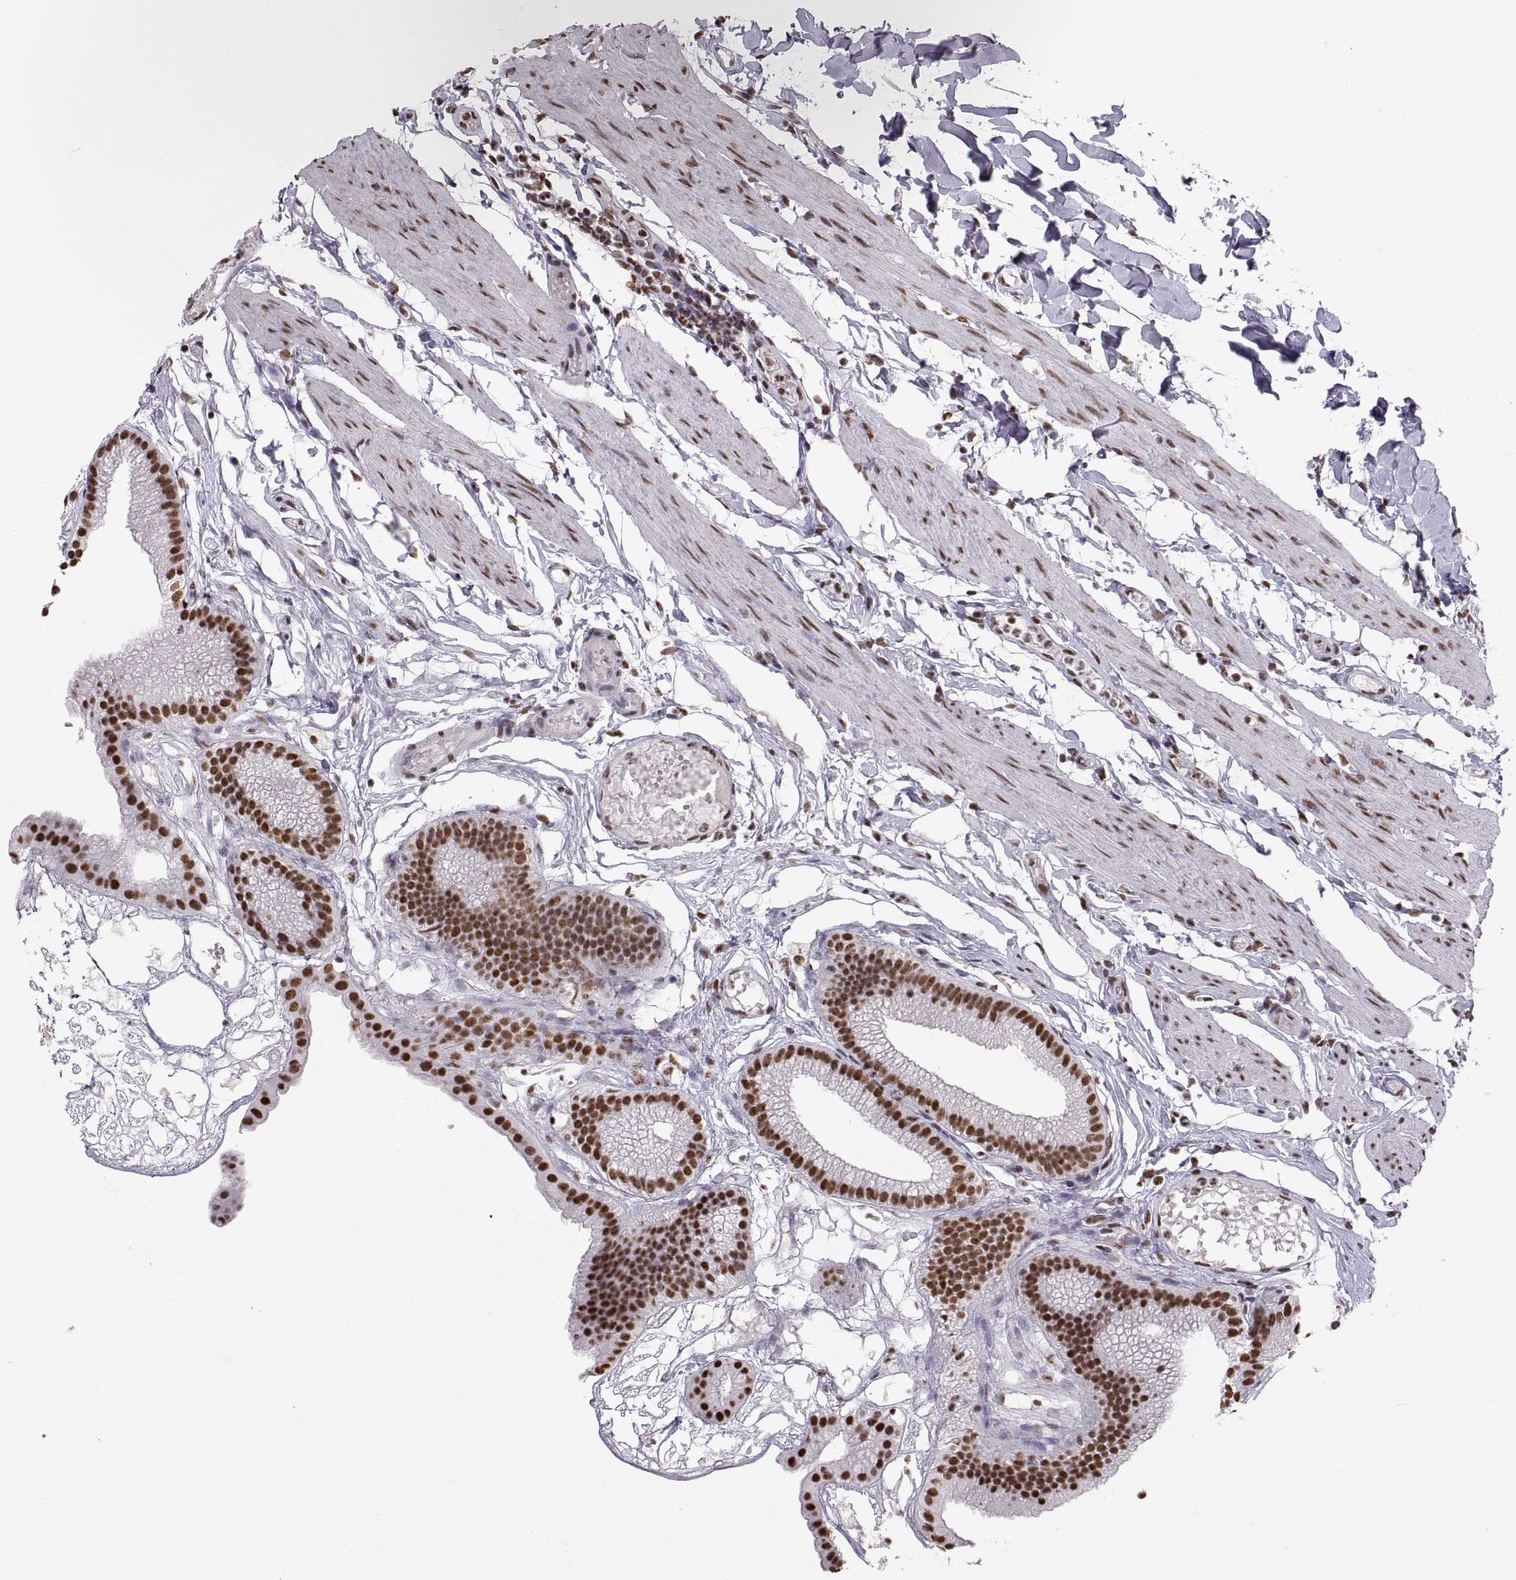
{"staining": {"intensity": "strong", "quantity": "25%-75%", "location": "nuclear"}, "tissue": "gallbladder", "cell_type": "Glandular cells", "image_type": "normal", "snomed": [{"axis": "morphology", "description": "Normal tissue, NOS"}, {"axis": "topography", "description": "Gallbladder"}], "caption": "DAB (3,3'-diaminobenzidine) immunohistochemical staining of unremarkable gallbladder demonstrates strong nuclear protein positivity in approximately 25%-75% of glandular cells.", "gene": "SNAI1", "patient": {"sex": "female", "age": 45}}